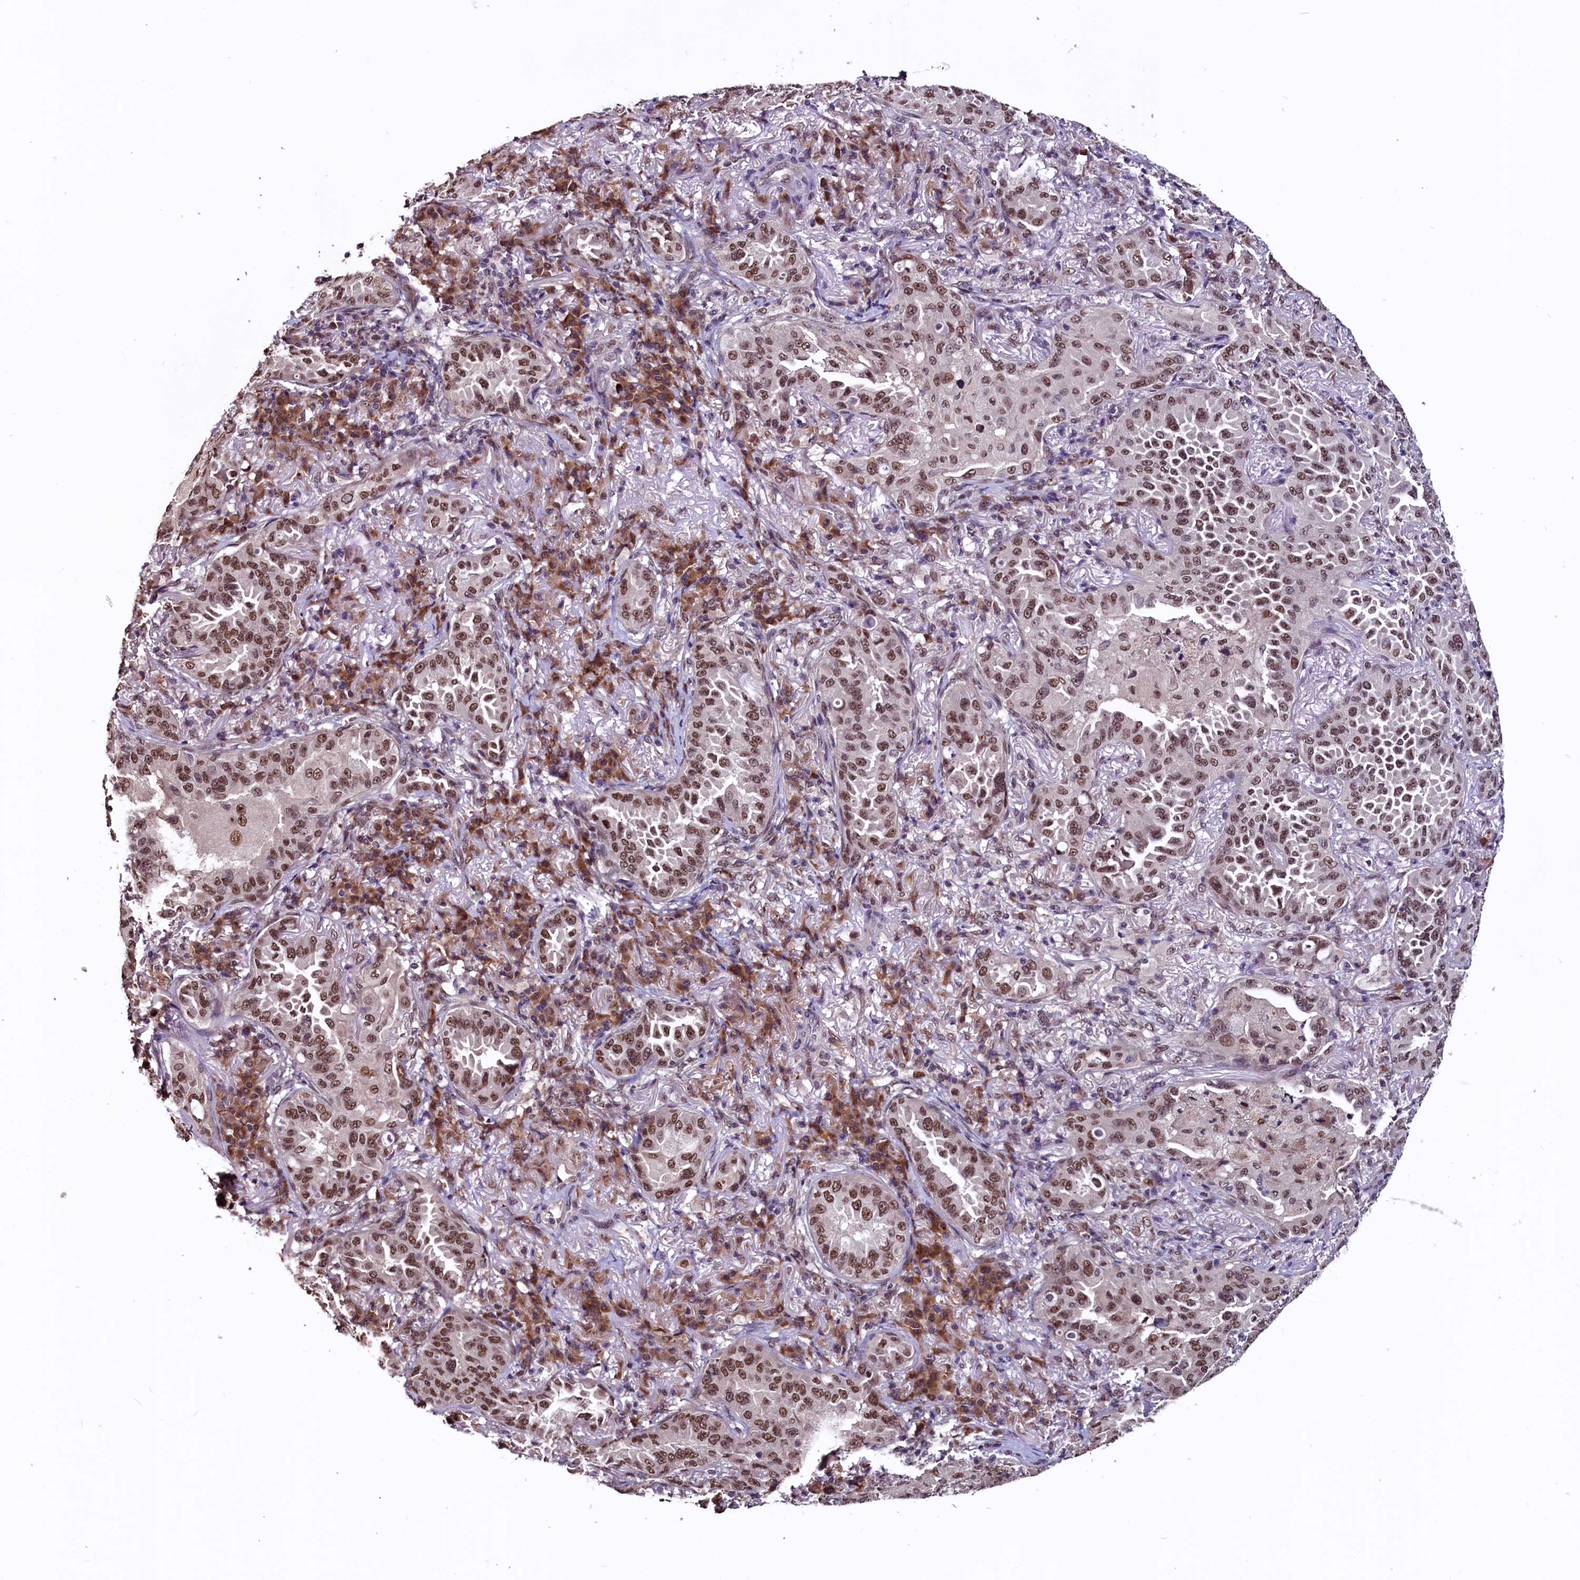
{"staining": {"intensity": "moderate", "quantity": ">75%", "location": "nuclear"}, "tissue": "lung cancer", "cell_type": "Tumor cells", "image_type": "cancer", "snomed": [{"axis": "morphology", "description": "Adenocarcinoma, NOS"}, {"axis": "topography", "description": "Lung"}], "caption": "Immunohistochemical staining of human lung adenocarcinoma demonstrates moderate nuclear protein positivity in about >75% of tumor cells.", "gene": "RNMT", "patient": {"sex": "female", "age": 69}}